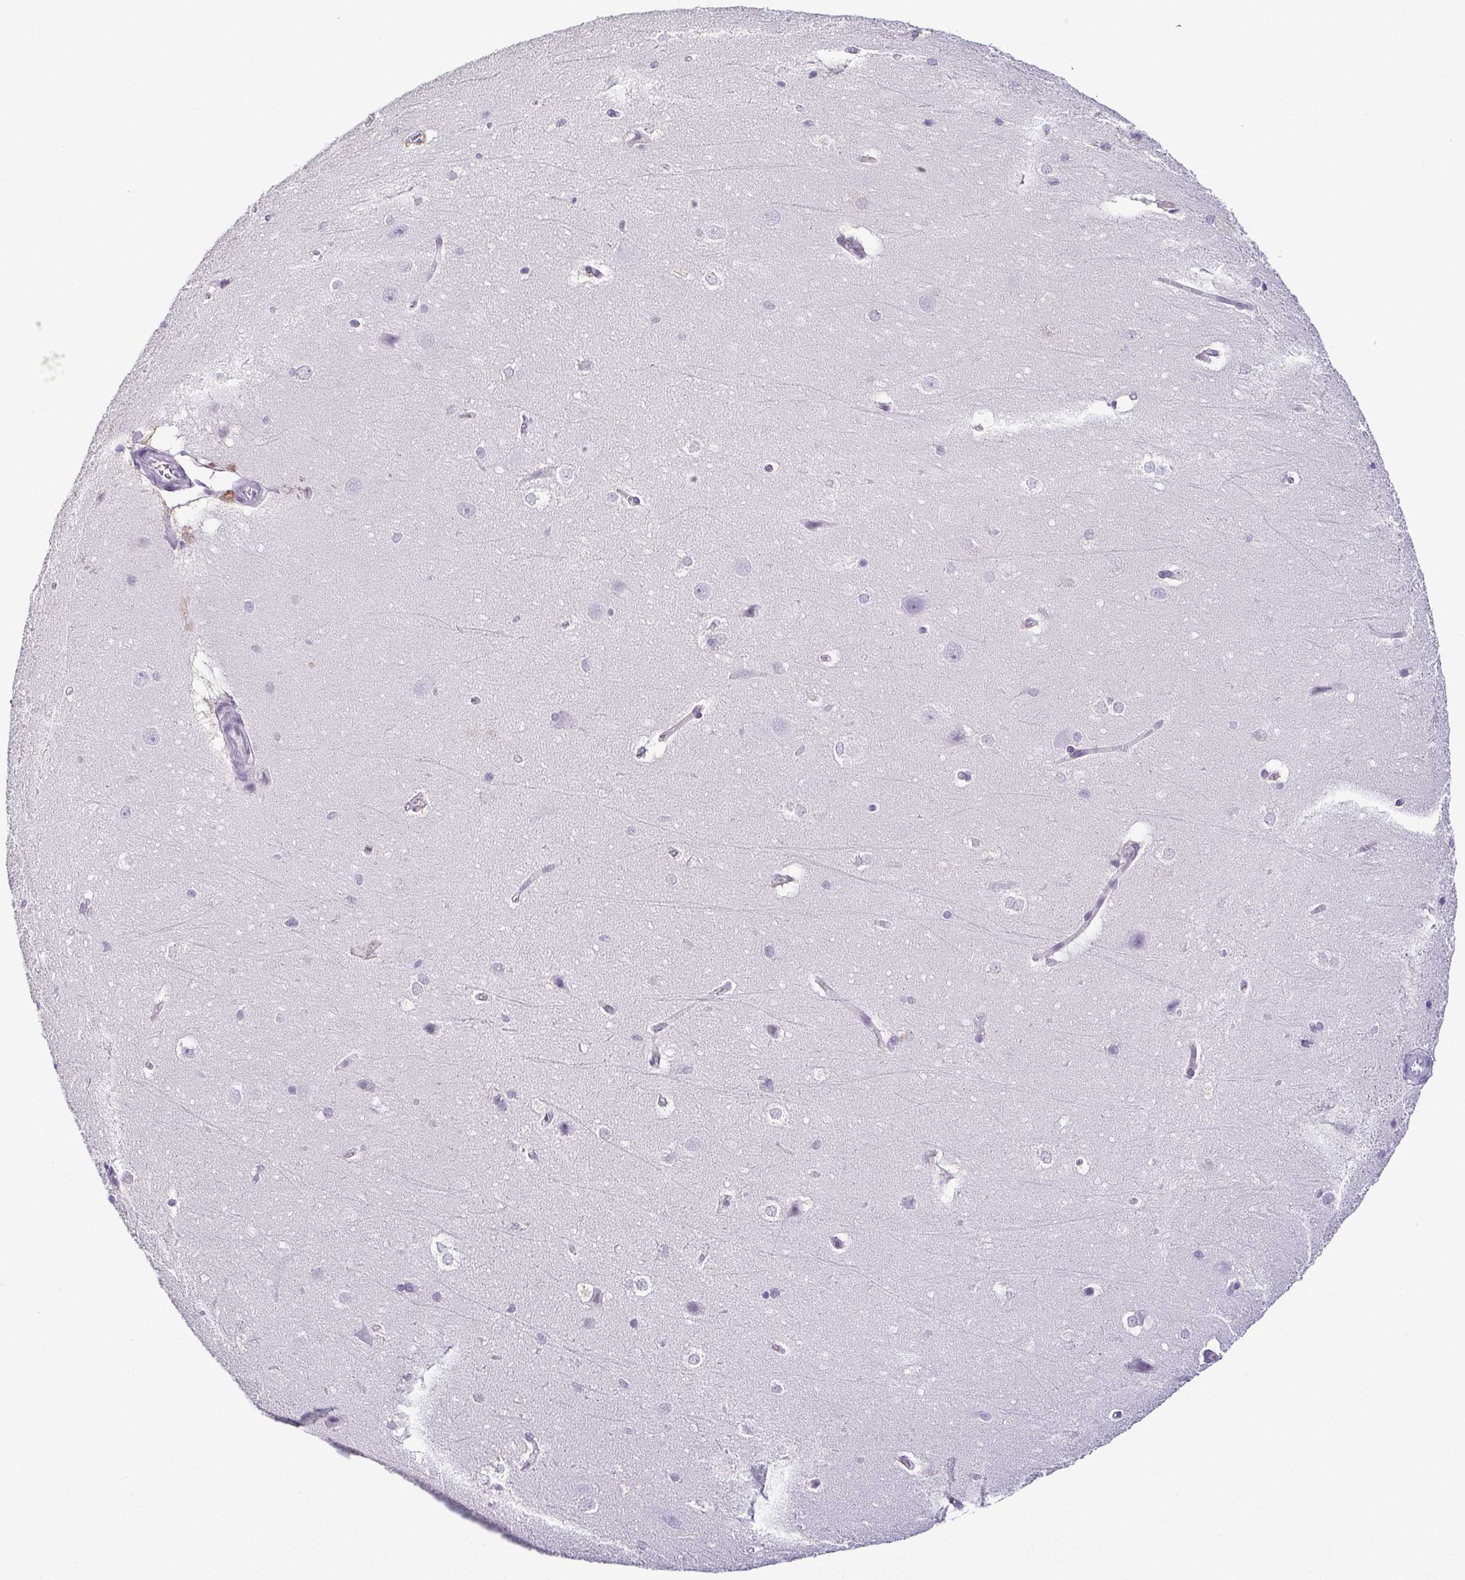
{"staining": {"intensity": "negative", "quantity": "none", "location": "none"}, "tissue": "hippocampus", "cell_type": "Glial cells", "image_type": "normal", "snomed": [{"axis": "morphology", "description": "Normal tissue, NOS"}, {"axis": "topography", "description": "Cerebral cortex"}, {"axis": "topography", "description": "Hippocampus"}], "caption": "This is an immunohistochemistry histopathology image of normal human hippocampus. There is no positivity in glial cells.", "gene": "TCF3", "patient": {"sex": "female", "age": 19}}